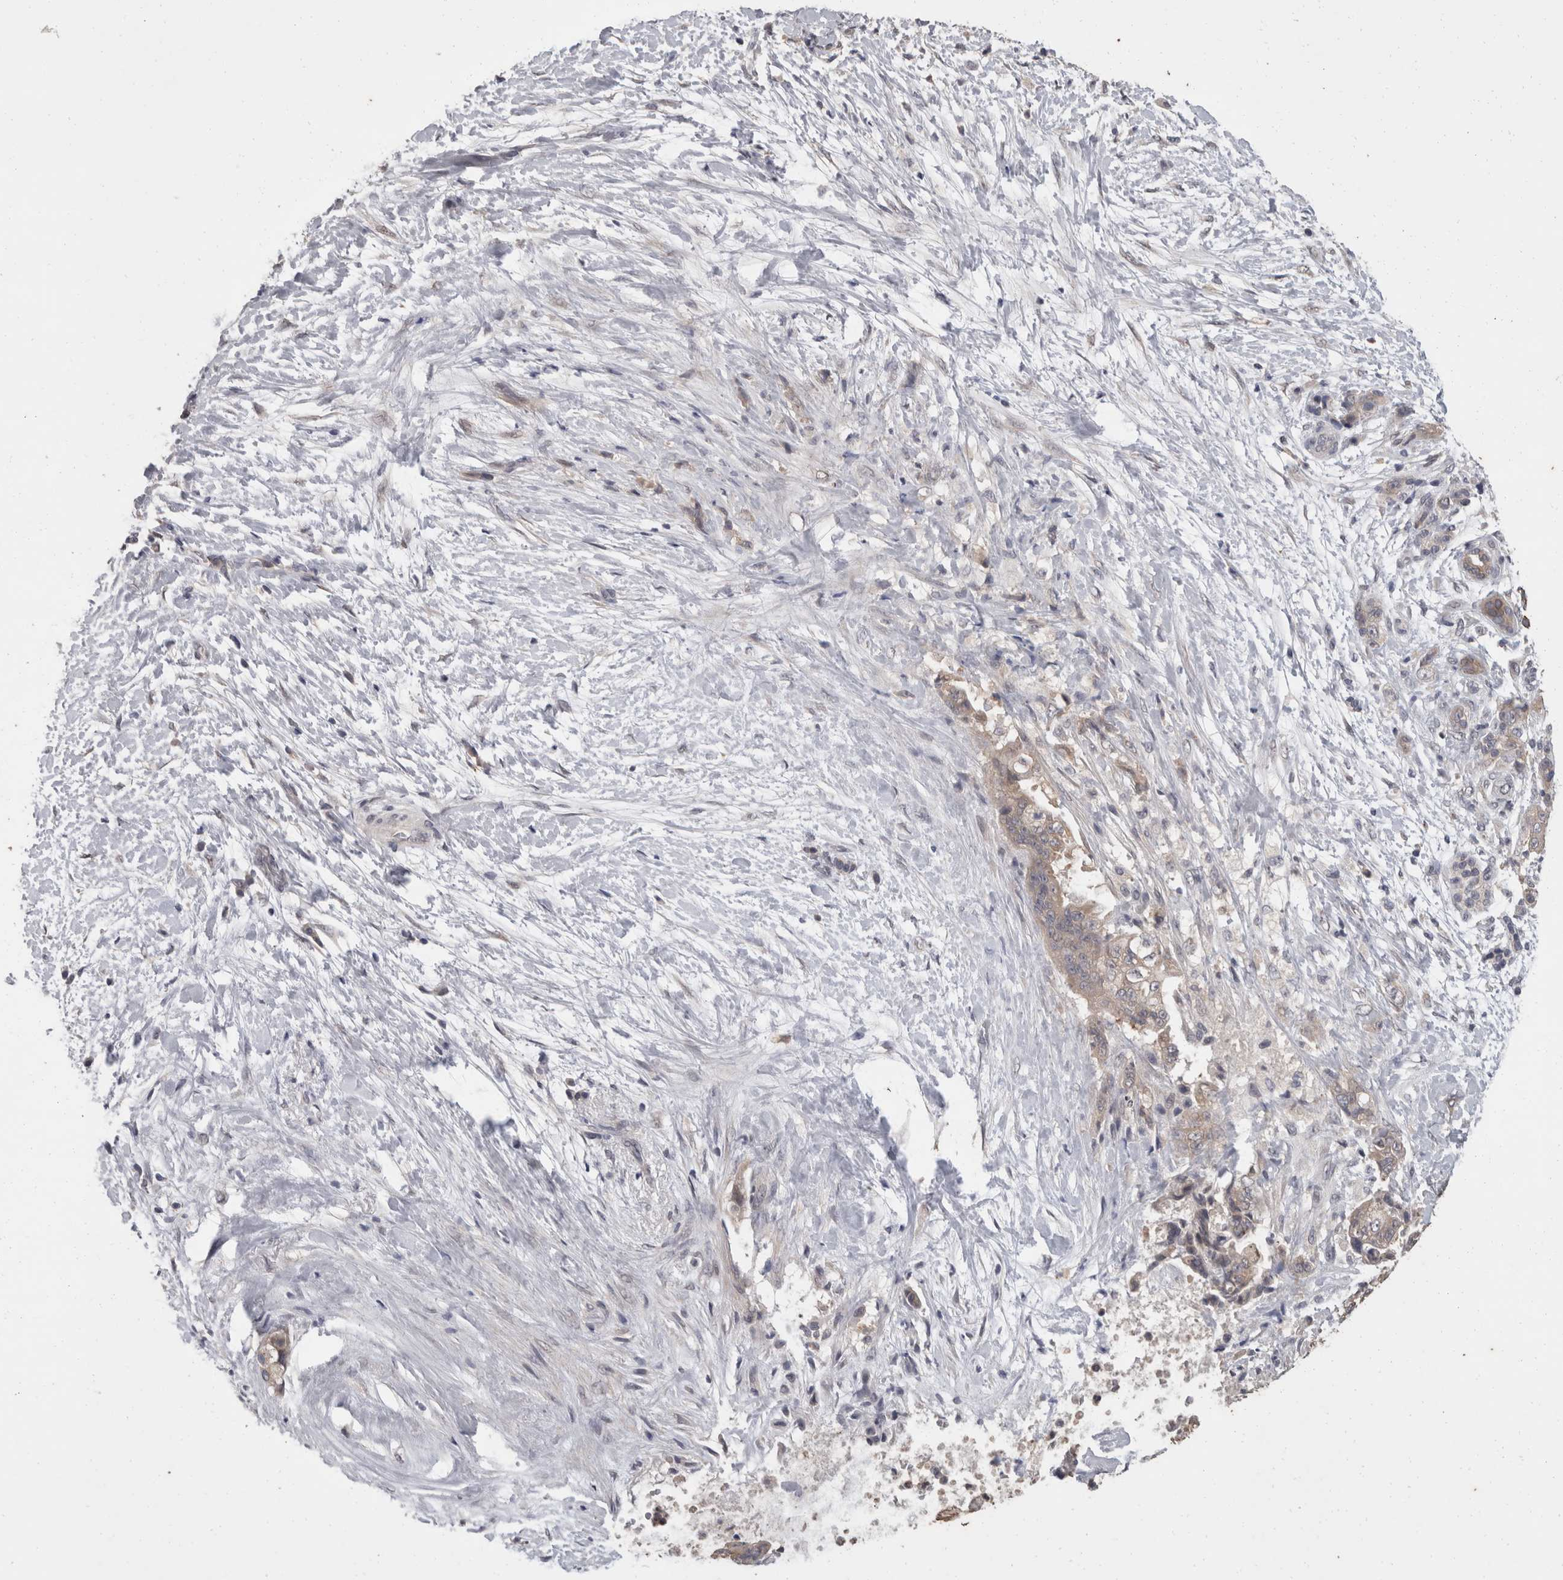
{"staining": {"intensity": "weak", "quantity": ">75%", "location": "cytoplasmic/membranous"}, "tissue": "pancreatic cancer", "cell_type": "Tumor cells", "image_type": "cancer", "snomed": [{"axis": "morphology", "description": "Adenocarcinoma, NOS"}, {"axis": "topography", "description": "Pancreas"}], "caption": "The micrograph shows staining of pancreatic cancer (adenocarcinoma), revealing weak cytoplasmic/membranous protein staining (brown color) within tumor cells.", "gene": "FHOD3", "patient": {"sex": "male", "age": 59}}